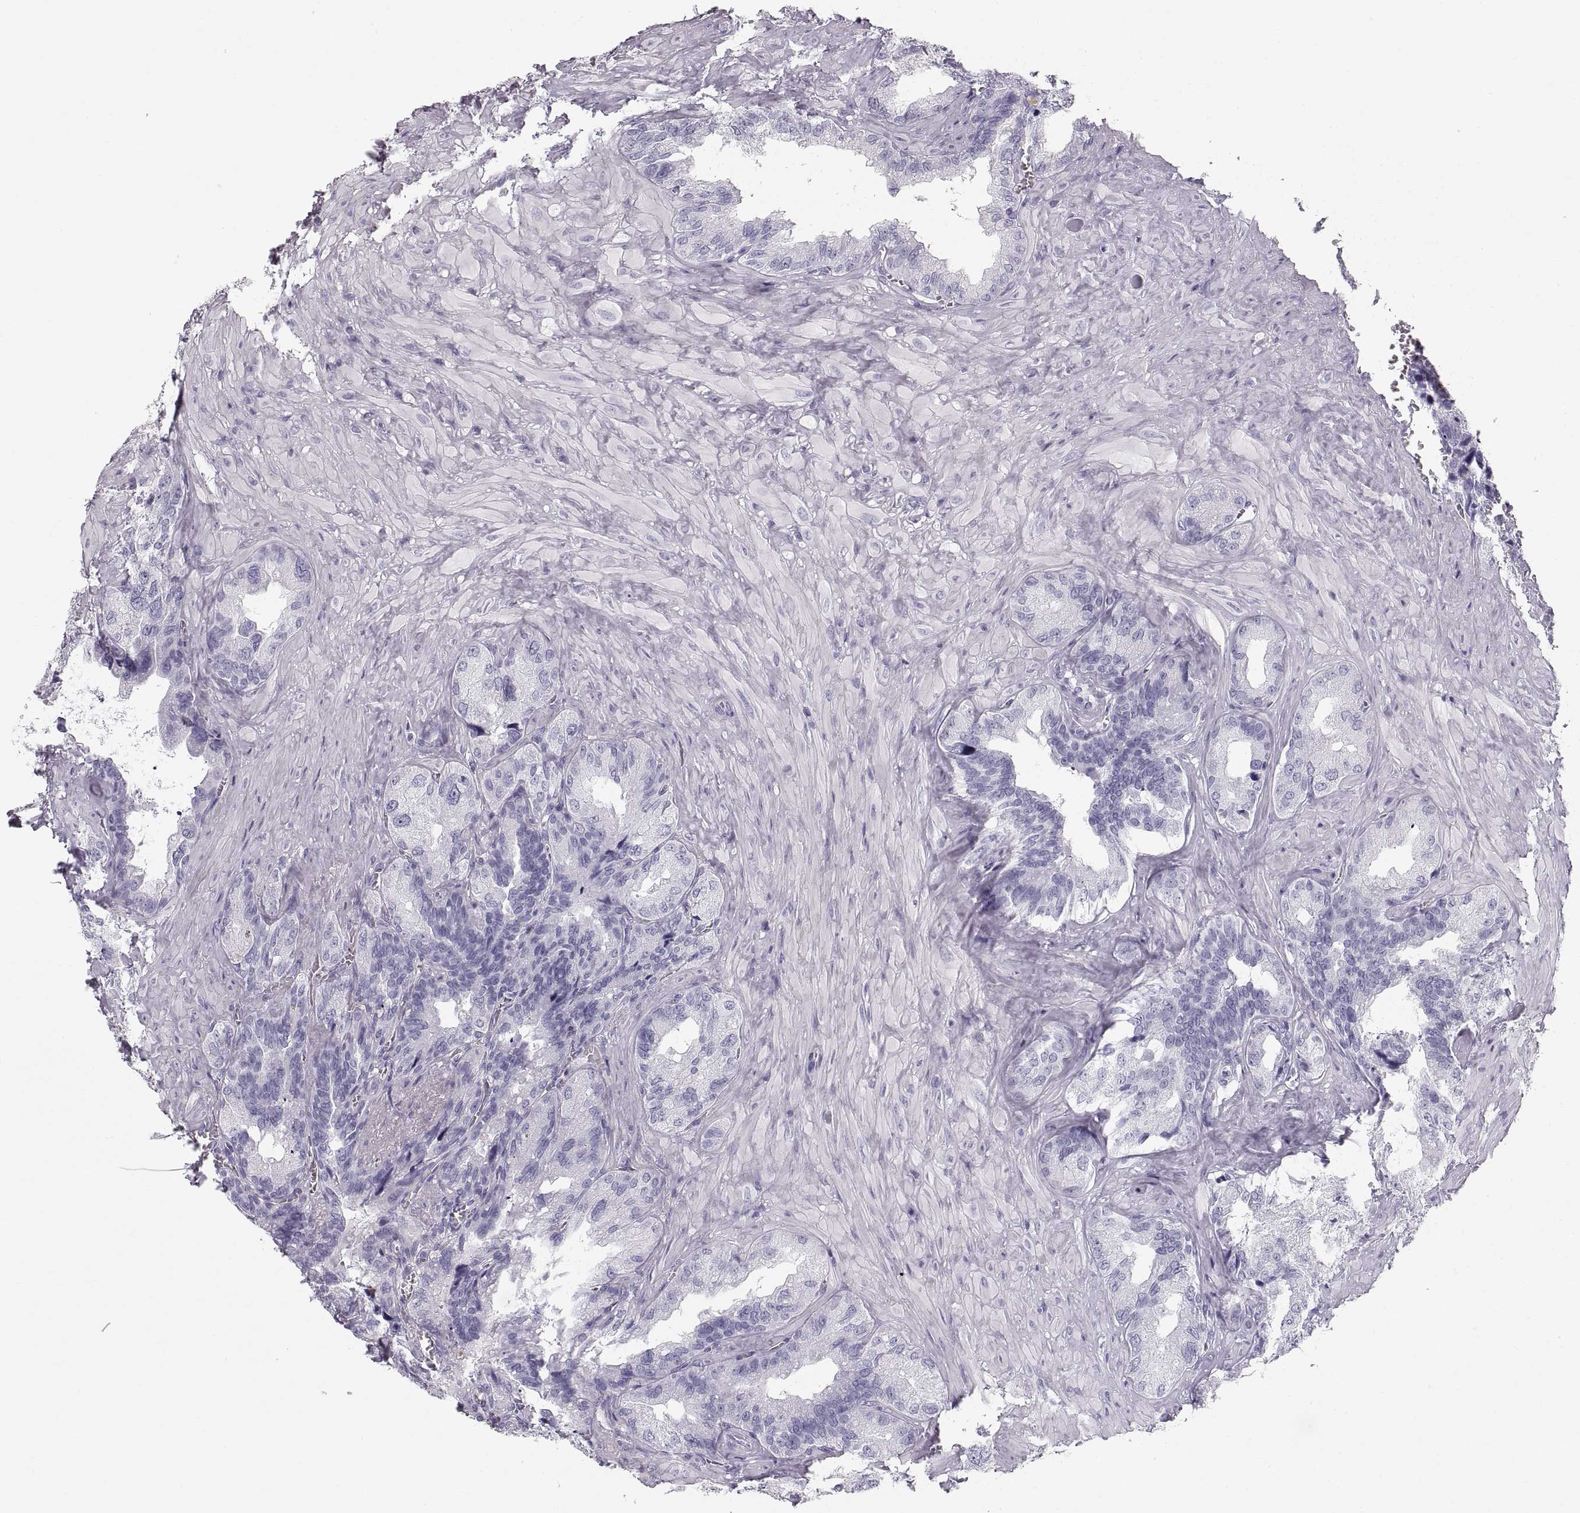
{"staining": {"intensity": "negative", "quantity": "none", "location": "none"}, "tissue": "seminal vesicle", "cell_type": "Glandular cells", "image_type": "normal", "snomed": [{"axis": "morphology", "description": "Normal tissue, NOS"}, {"axis": "topography", "description": "Seminal veicle"}], "caption": "DAB (3,3'-diaminobenzidine) immunohistochemical staining of normal human seminal vesicle displays no significant staining in glandular cells. The staining is performed using DAB (3,3'-diaminobenzidine) brown chromogen with nuclei counter-stained in using hematoxylin.", "gene": "CRYAA", "patient": {"sex": "male", "age": 72}}